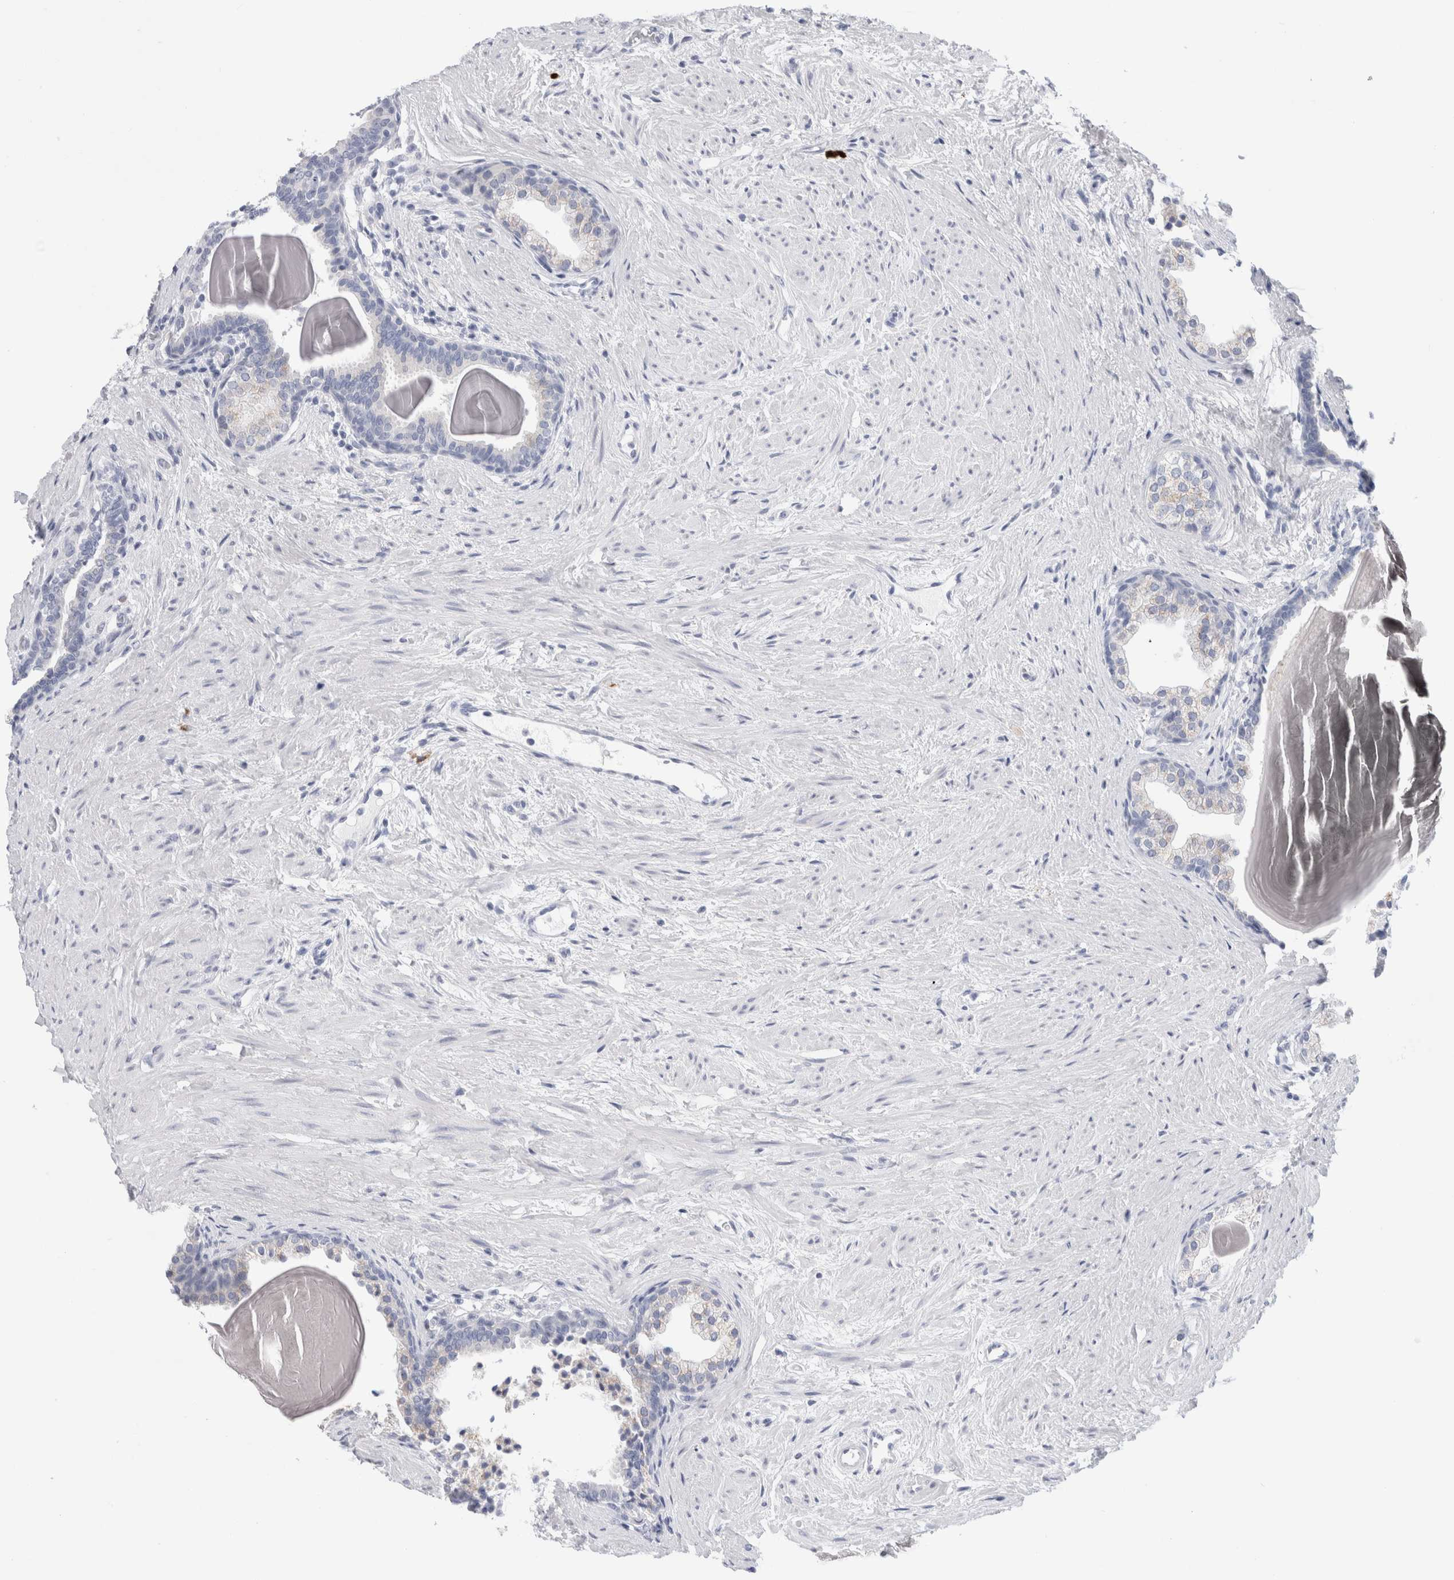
{"staining": {"intensity": "negative", "quantity": "none", "location": "none"}, "tissue": "prostate", "cell_type": "Glandular cells", "image_type": "normal", "snomed": [{"axis": "morphology", "description": "Normal tissue, NOS"}, {"axis": "topography", "description": "Prostate"}], "caption": "The histopathology image reveals no staining of glandular cells in benign prostate. (Stains: DAB (3,3'-diaminobenzidine) IHC with hematoxylin counter stain, Microscopy: brightfield microscopy at high magnification).", "gene": "SLC22A12", "patient": {"sex": "male", "age": 48}}